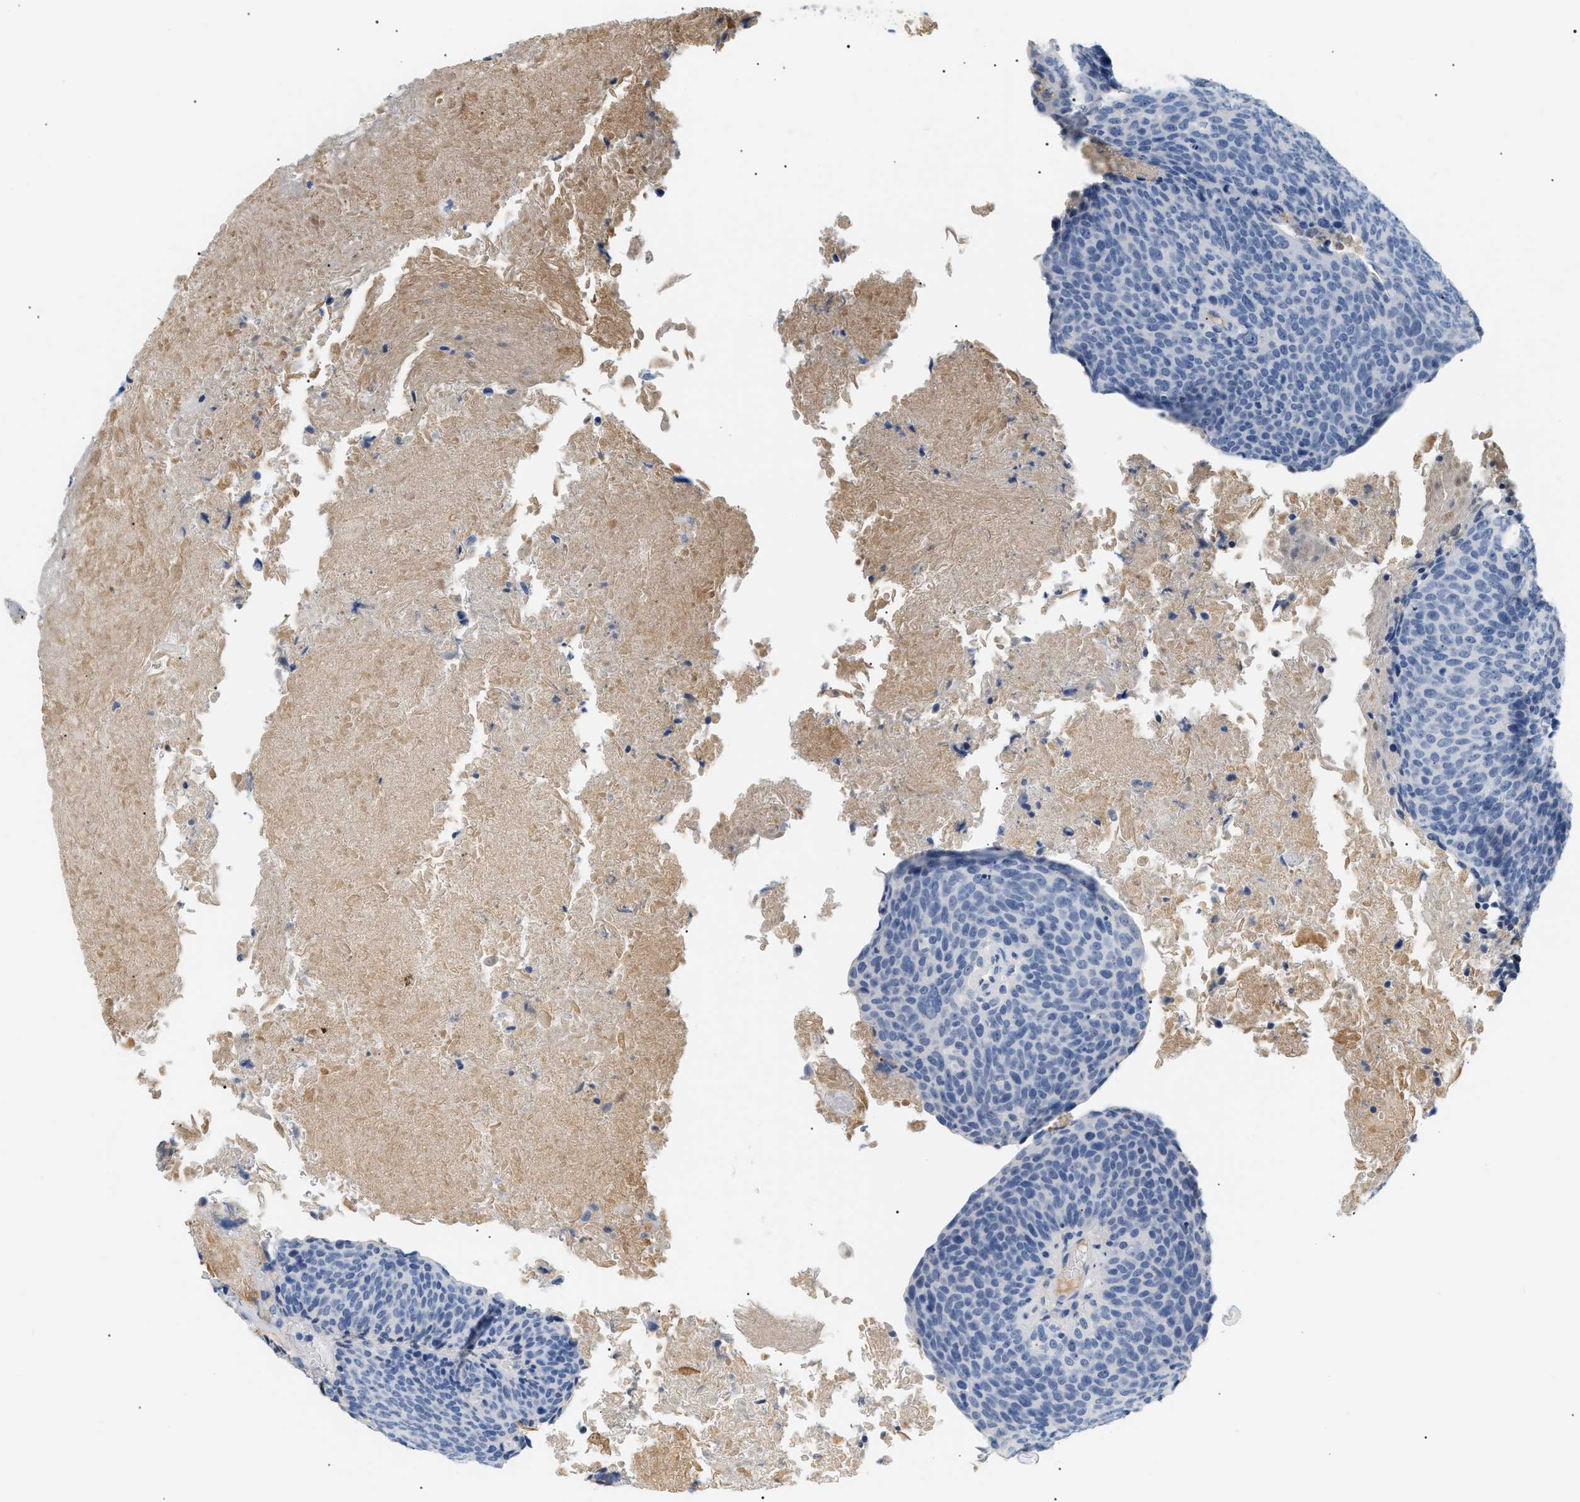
{"staining": {"intensity": "negative", "quantity": "none", "location": "none"}, "tissue": "head and neck cancer", "cell_type": "Tumor cells", "image_type": "cancer", "snomed": [{"axis": "morphology", "description": "Squamous cell carcinoma, NOS"}, {"axis": "morphology", "description": "Squamous cell carcinoma, metastatic, NOS"}, {"axis": "topography", "description": "Lymph node"}, {"axis": "topography", "description": "Head-Neck"}], "caption": "An immunohistochemistry (IHC) histopathology image of head and neck cancer (metastatic squamous cell carcinoma) is shown. There is no staining in tumor cells of head and neck cancer (metastatic squamous cell carcinoma).", "gene": "CFH", "patient": {"sex": "male", "age": 62}}